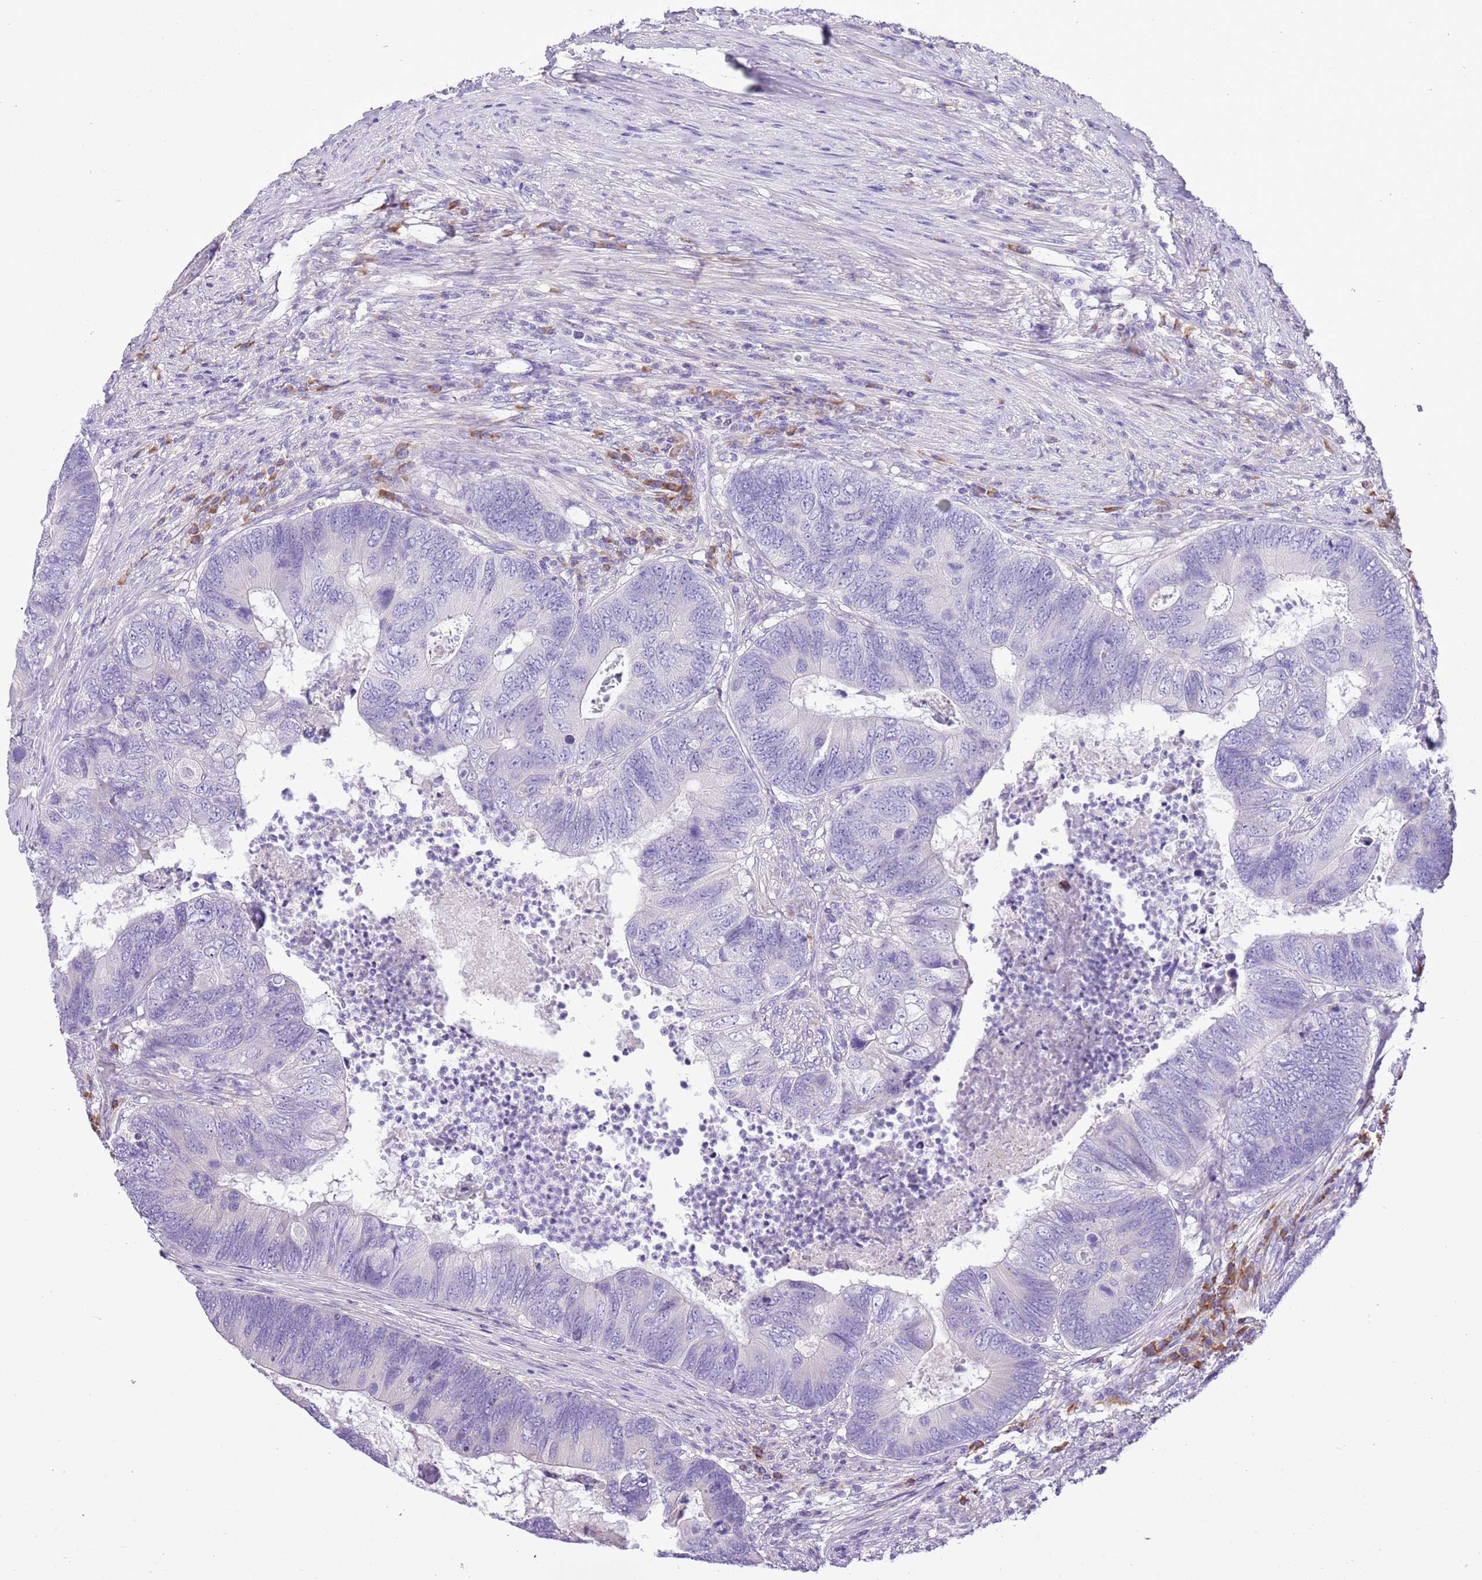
{"staining": {"intensity": "negative", "quantity": "none", "location": "none"}, "tissue": "colorectal cancer", "cell_type": "Tumor cells", "image_type": "cancer", "snomed": [{"axis": "morphology", "description": "Adenocarcinoma, NOS"}, {"axis": "topography", "description": "Colon"}], "caption": "High power microscopy micrograph of an immunohistochemistry (IHC) photomicrograph of colorectal cancer (adenocarcinoma), revealing no significant staining in tumor cells.", "gene": "AAR2", "patient": {"sex": "female", "age": 67}}